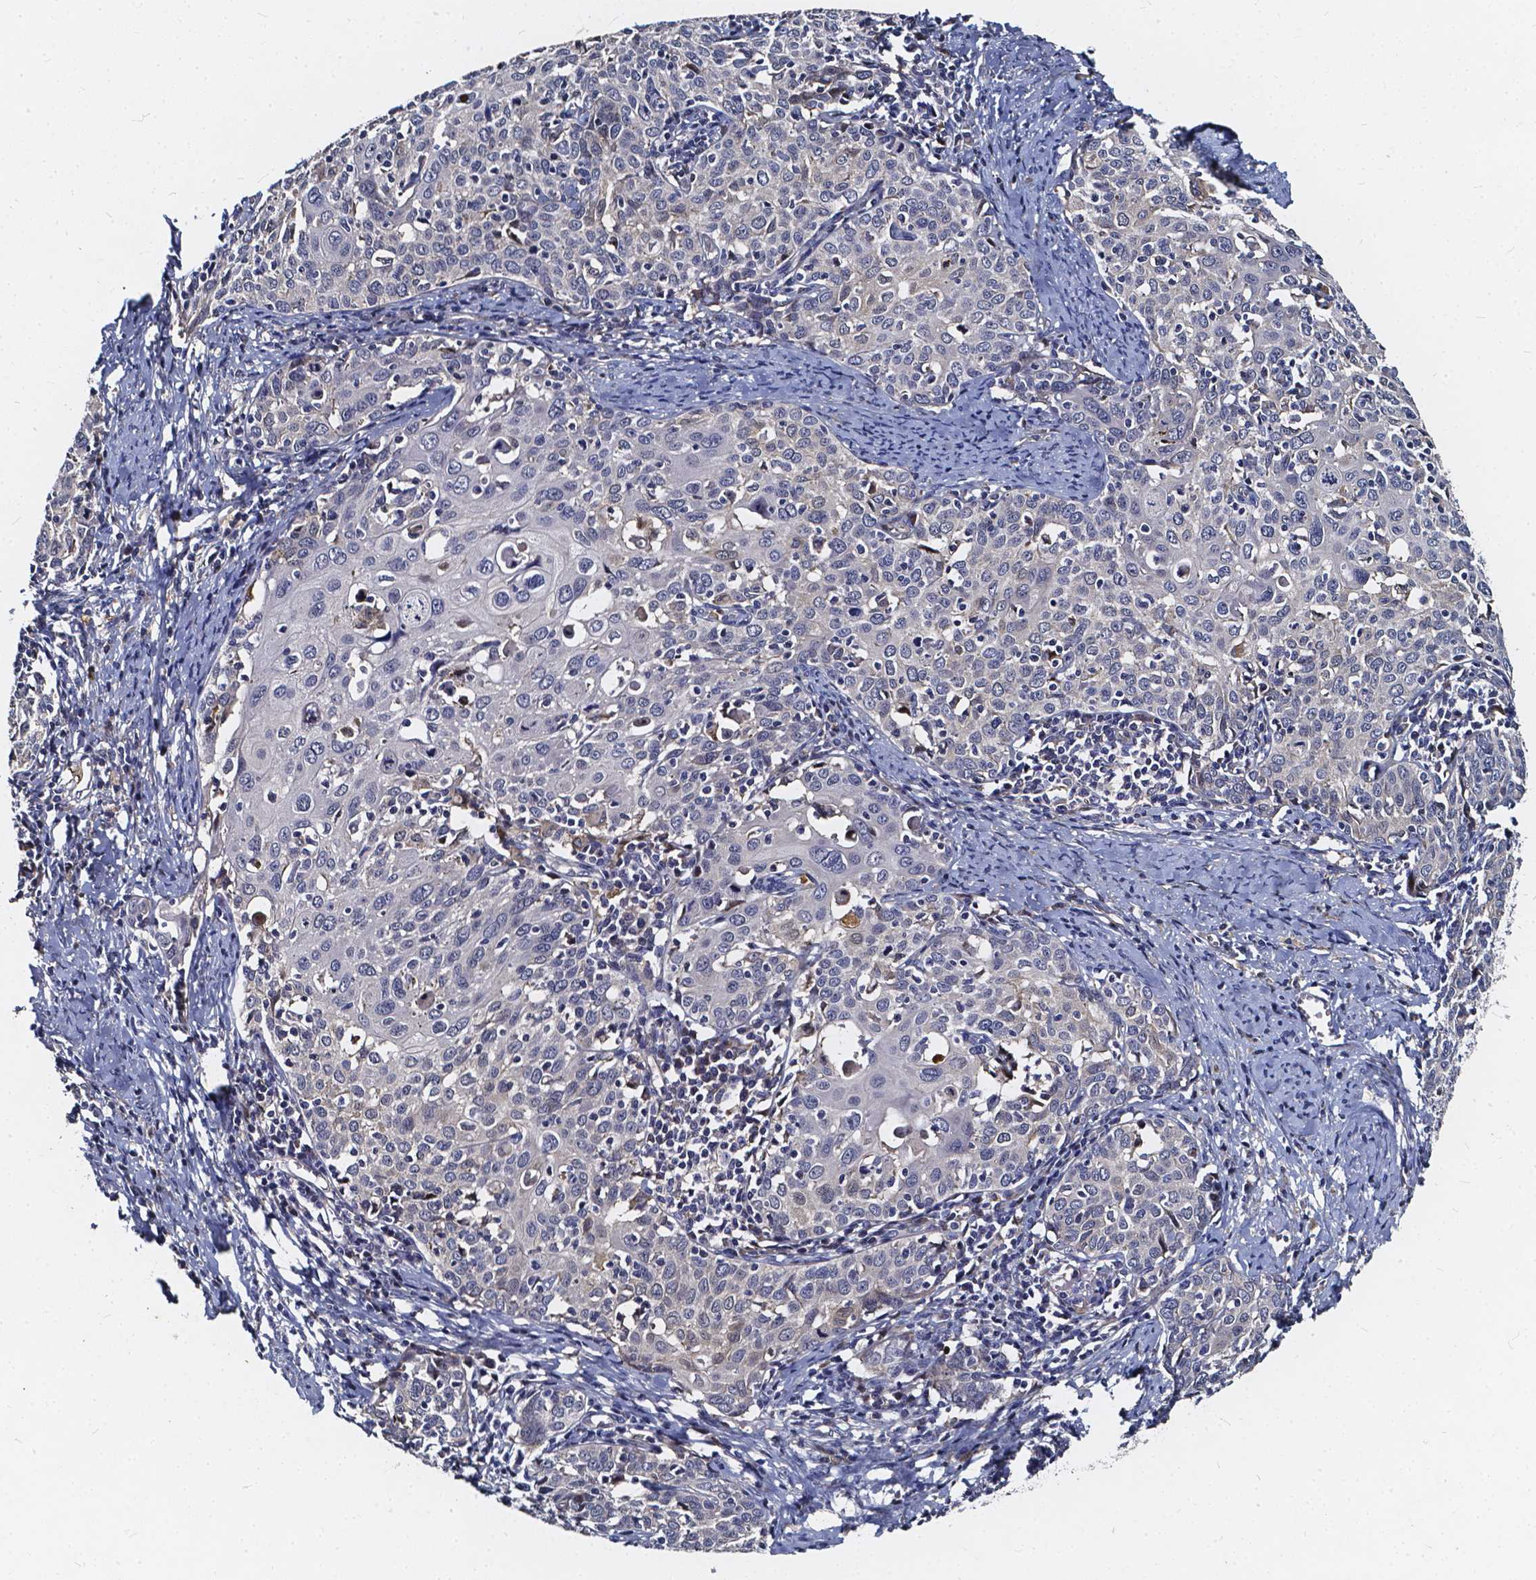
{"staining": {"intensity": "negative", "quantity": "none", "location": "none"}, "tissue": "cervical cancer", "cell_type": "Tumor cells", "image_type": "cancer", "snomed": [{"axis": "morphology", "description": "Squamous cell carcinoma, NOS"}, {"axis": "topography", "description": "Cervix"}], "caption": "High power microscopy photomicrograph of an immunohistochemistry (IHC) photomicrograph of cervical cancer, revealing no significant expression in tumor cells.", "gene": "SOWAHA", "patient": {"sex": "female", "age": 62}}